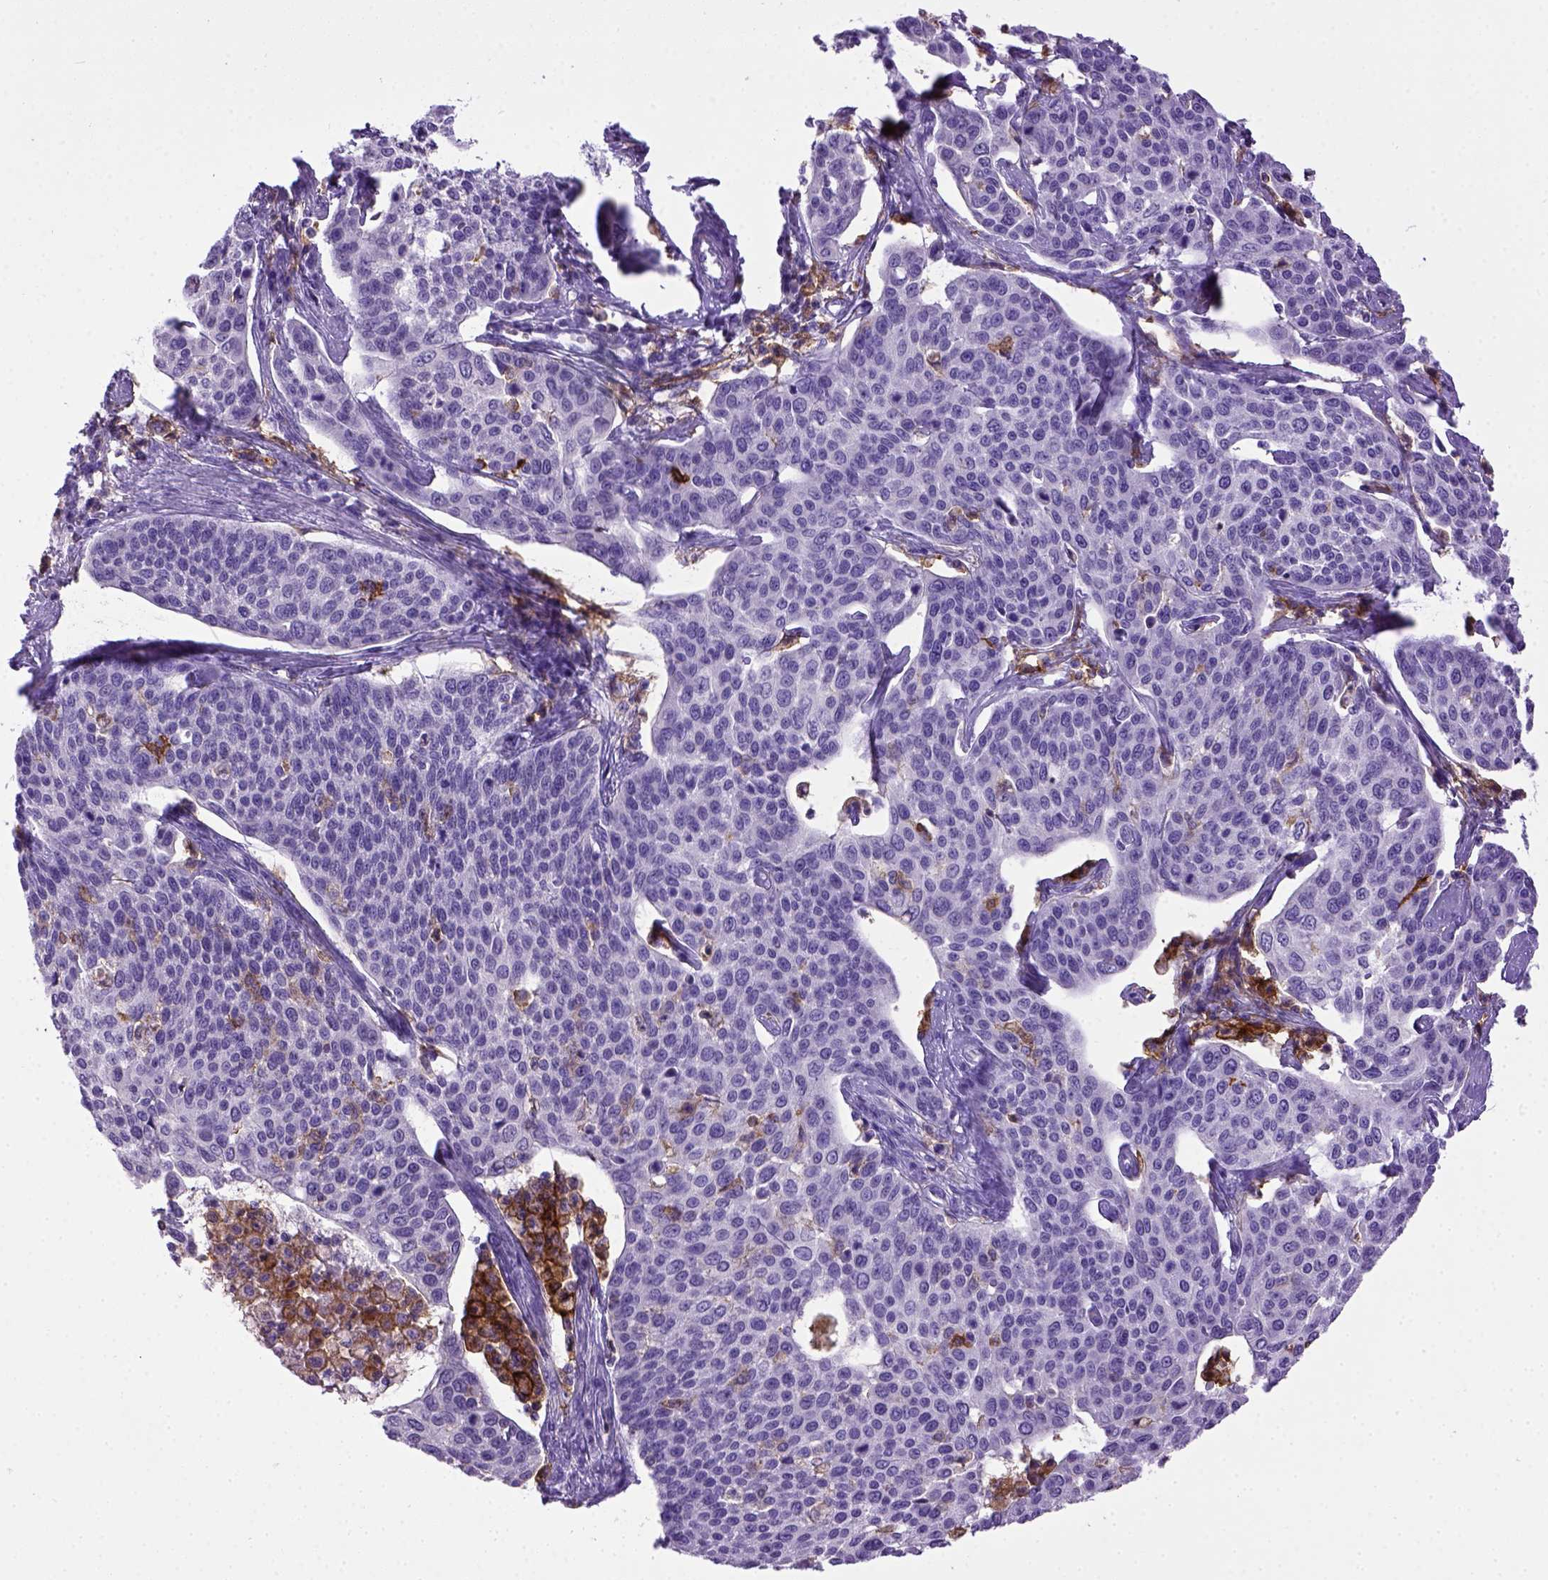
{"staining": {"intensity": "negative", "quantity": "none", "location": "none"}, "tissue": "cervical cancer", "cell_type": "Tumor cells", "image_type": "cancer", "snomed": [{"axis": "morphology", "description": "Squamous cell carcinoma, NOS"}, {"axis": "topography", "description": "Cervix"}], "caption": "Tumor cells are negative for protein expression in human cervical cancer (squamous cell carcinoma).", "gene": "ITGAX", "patient": {"sex": "female", "age": 34}}